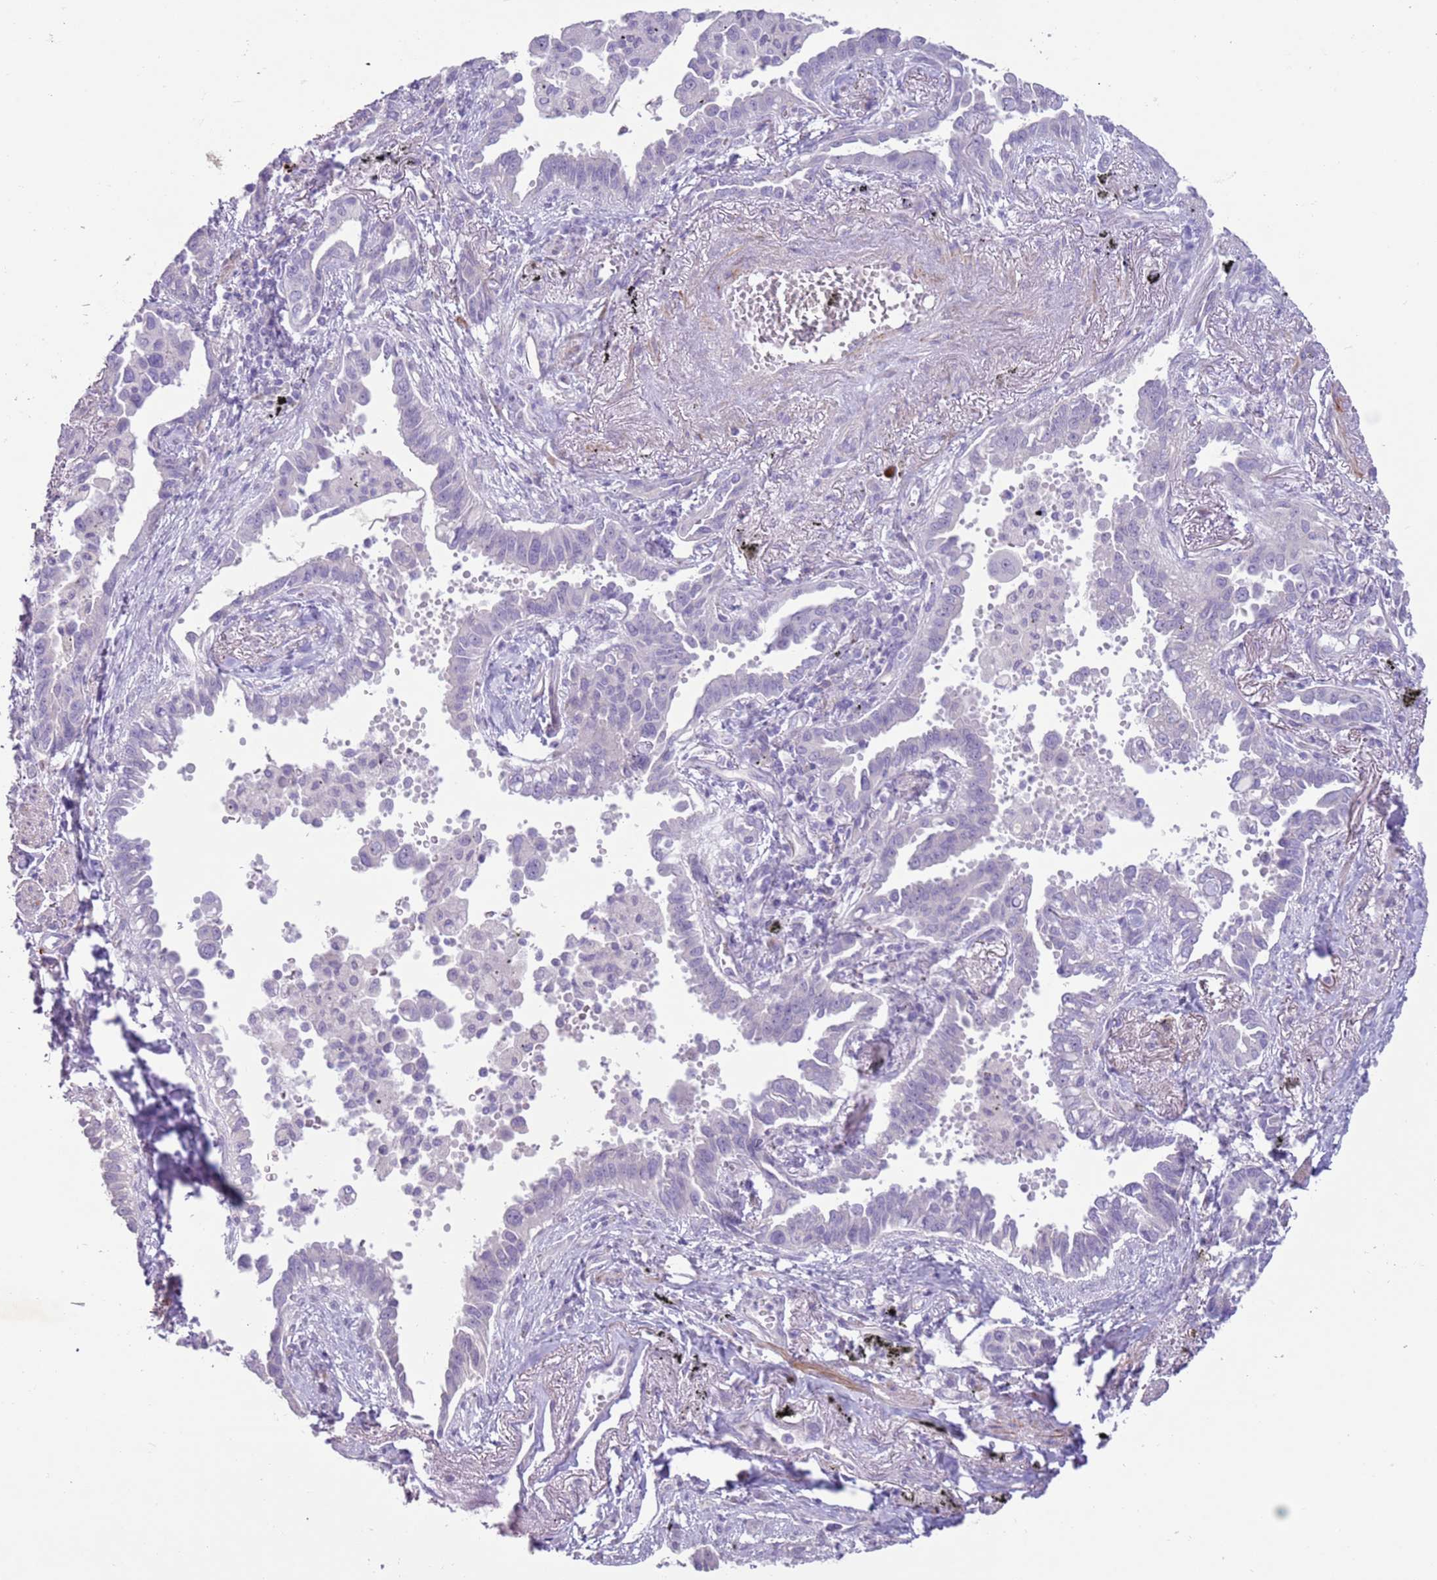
{"staining": {"intensity": "negative", "quantity": "none", "location": "none"}, "tissue": "lung cancer", "cell_type": "Tumor cells", "image_type": "cancer", "snomed": [{"axis": "morphology", "description": "Adenocarcinoma, NOS"}, {"axis": "topography", "description": "Lung"}], "caption": "There is no significant expression in tumor cells of adenocarcinoma (lung).", "gene": "ZNF239", "patient": {"sex": "male", "age": 67}}